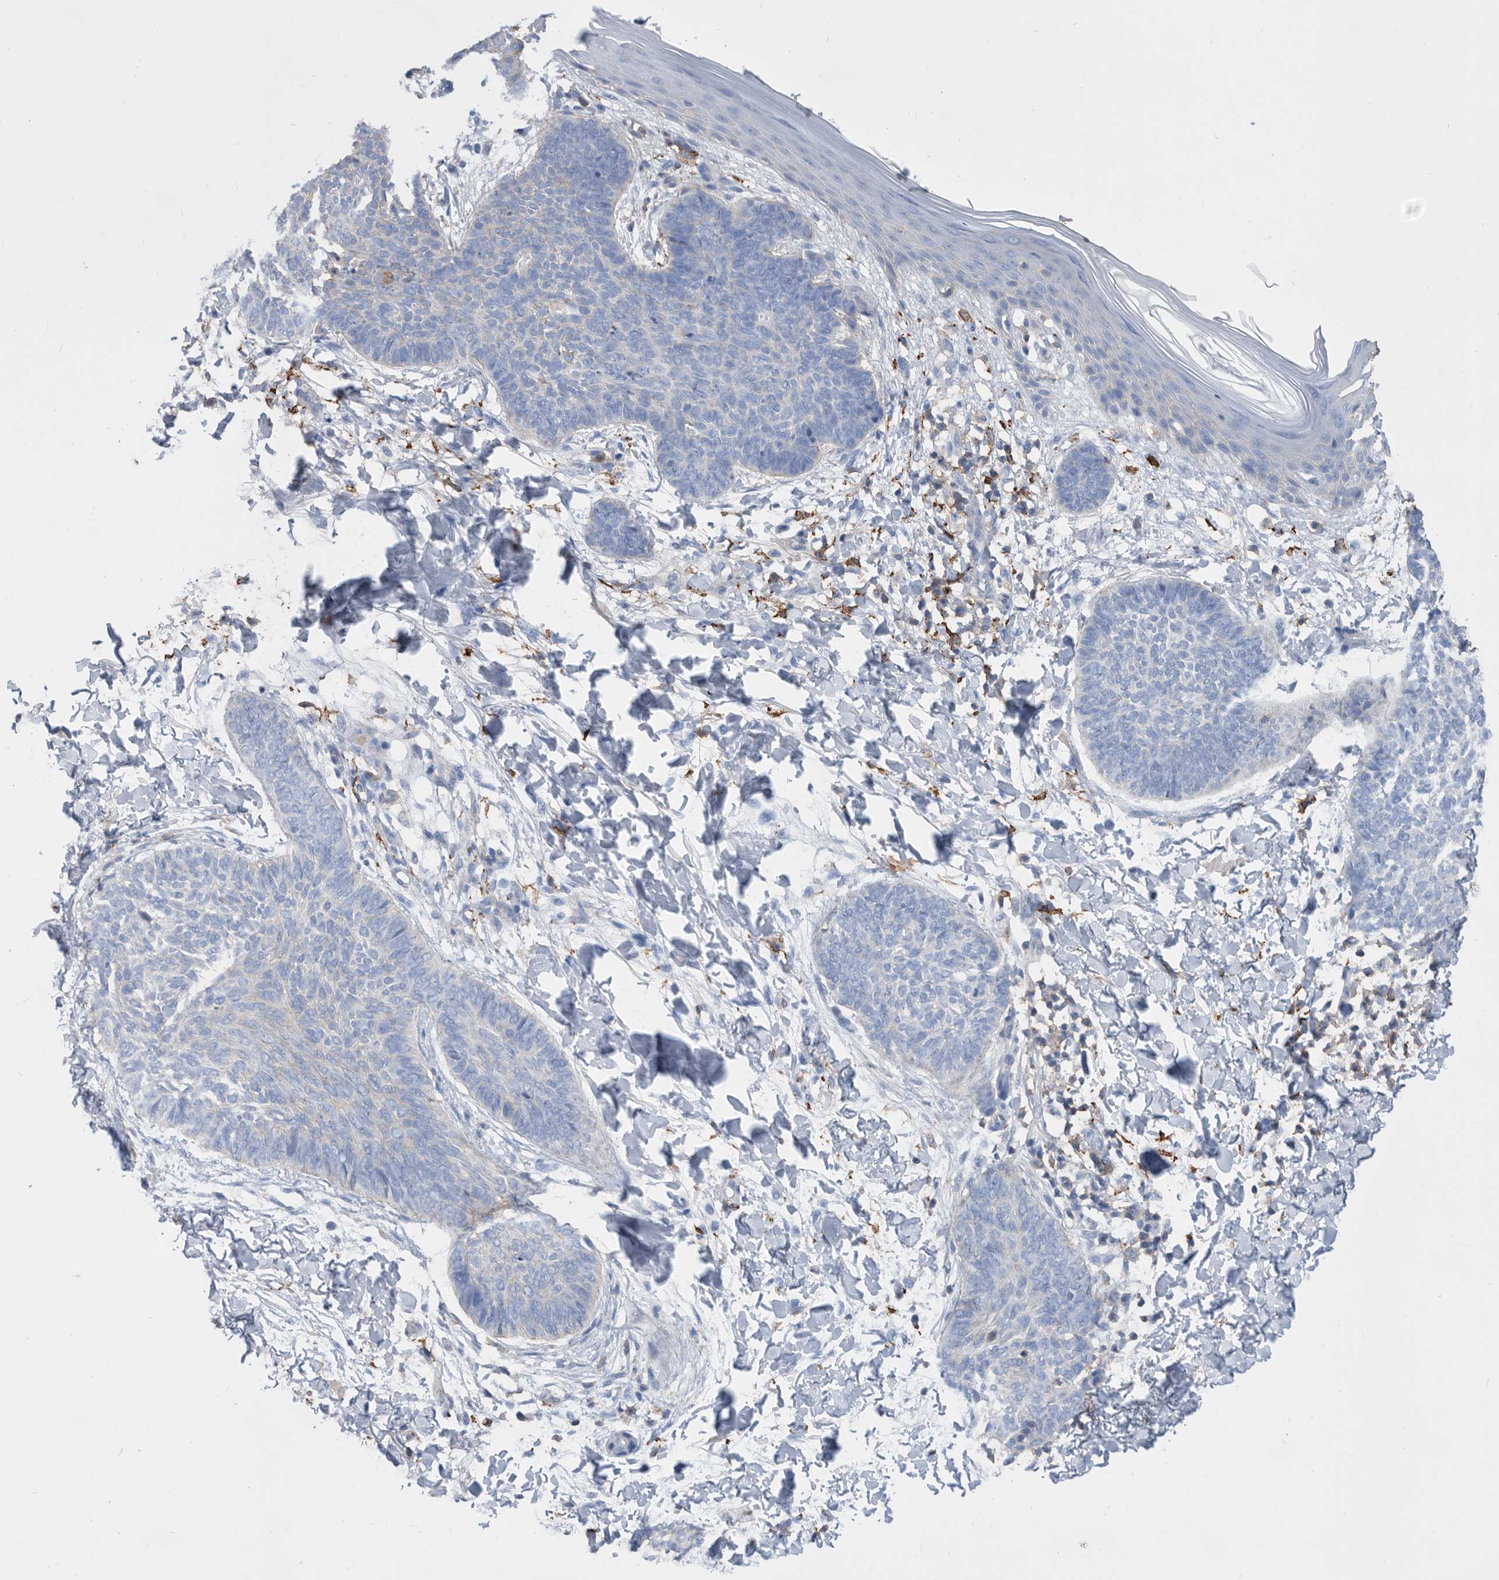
{"staining": {"intensity": "negative", "quantity": "none", "location": "none"}, "tissue": "skin cancer", "cell_type": "Tumor cells", "image_type": "cancer", "snomed": [{"axis": "morphology", "description": "Normal tissue, NOS"}, {"axis": "morphology", "description": "Basal cell carcinoma"}, {"axis": "topography", "description": "Skin"}], "caption": "Immunohistochemistry (IHC) micrograph of basal cell carcinoma (skin) stained for a protein (brown), which exhibits no positivity in tumor cells.", "gene": "MS4A4A", "patient": {"sex": "male", "age": 50}}